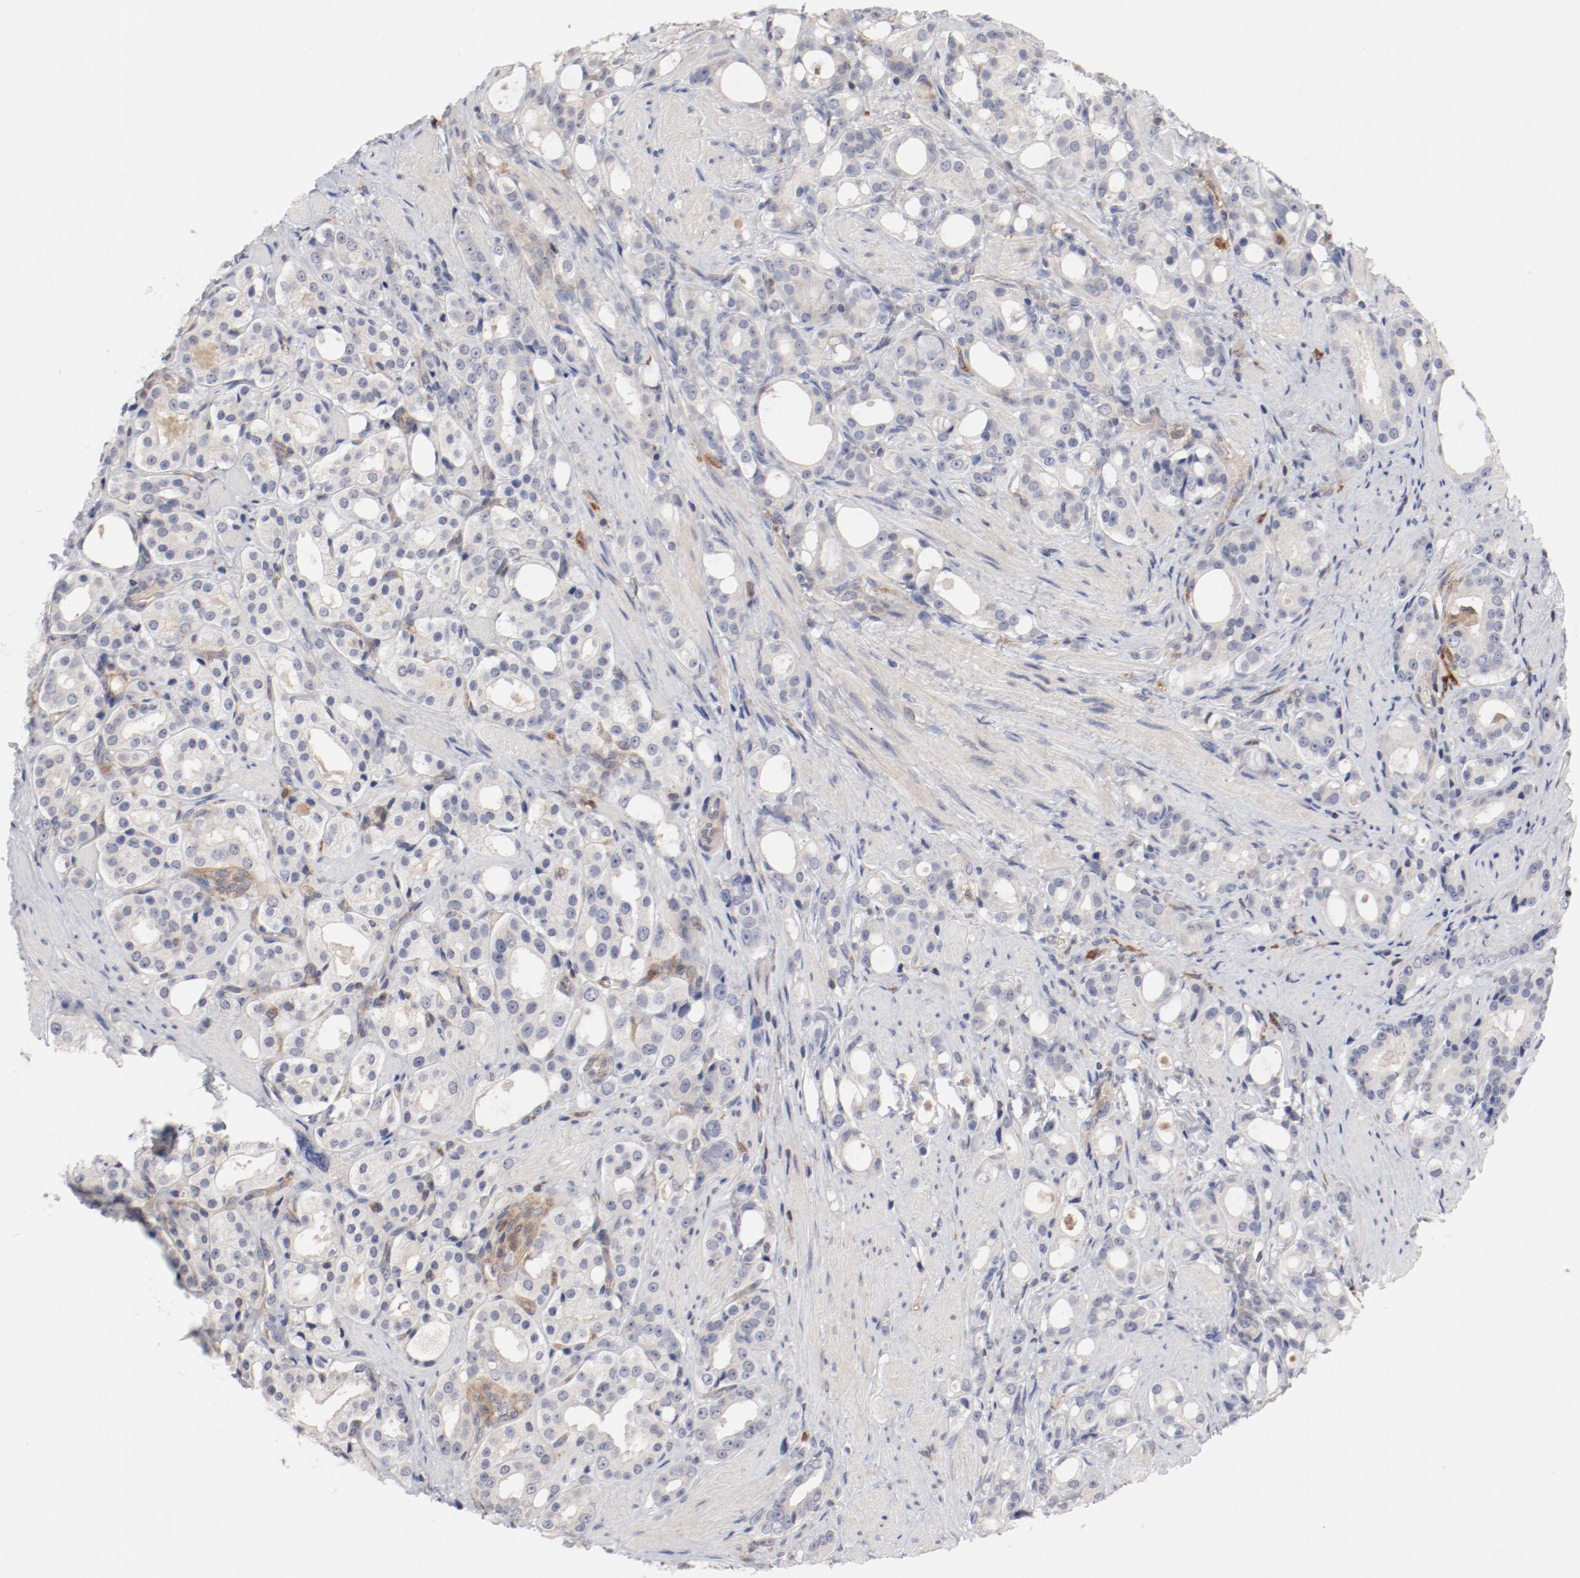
{"staining": {"intensity": "weak", "quantity": "<25%", "location": "cytoplasmic/membranous"}, "tissue": "prostate cancer", "cell_type": "Tumor cells", "image_type": "cancer", "snomed": [{"axis": "morphology", "description": "Adenocarcinoma, Medium grade"}, {"axis": "topography", "description": "Prostate"}], "caption": "High power microscopy image of an IHC micrograph of prostate cancer (medium-grade adenocarcinoma), revealing no significant positivity in tumor cells. Brightfield microscopy of IHC stained with DAB (brown) and hematoxylin (blue), captured at high magnification.", "gene": "CBL", "patient": {"sex": "male", "age": 60}}